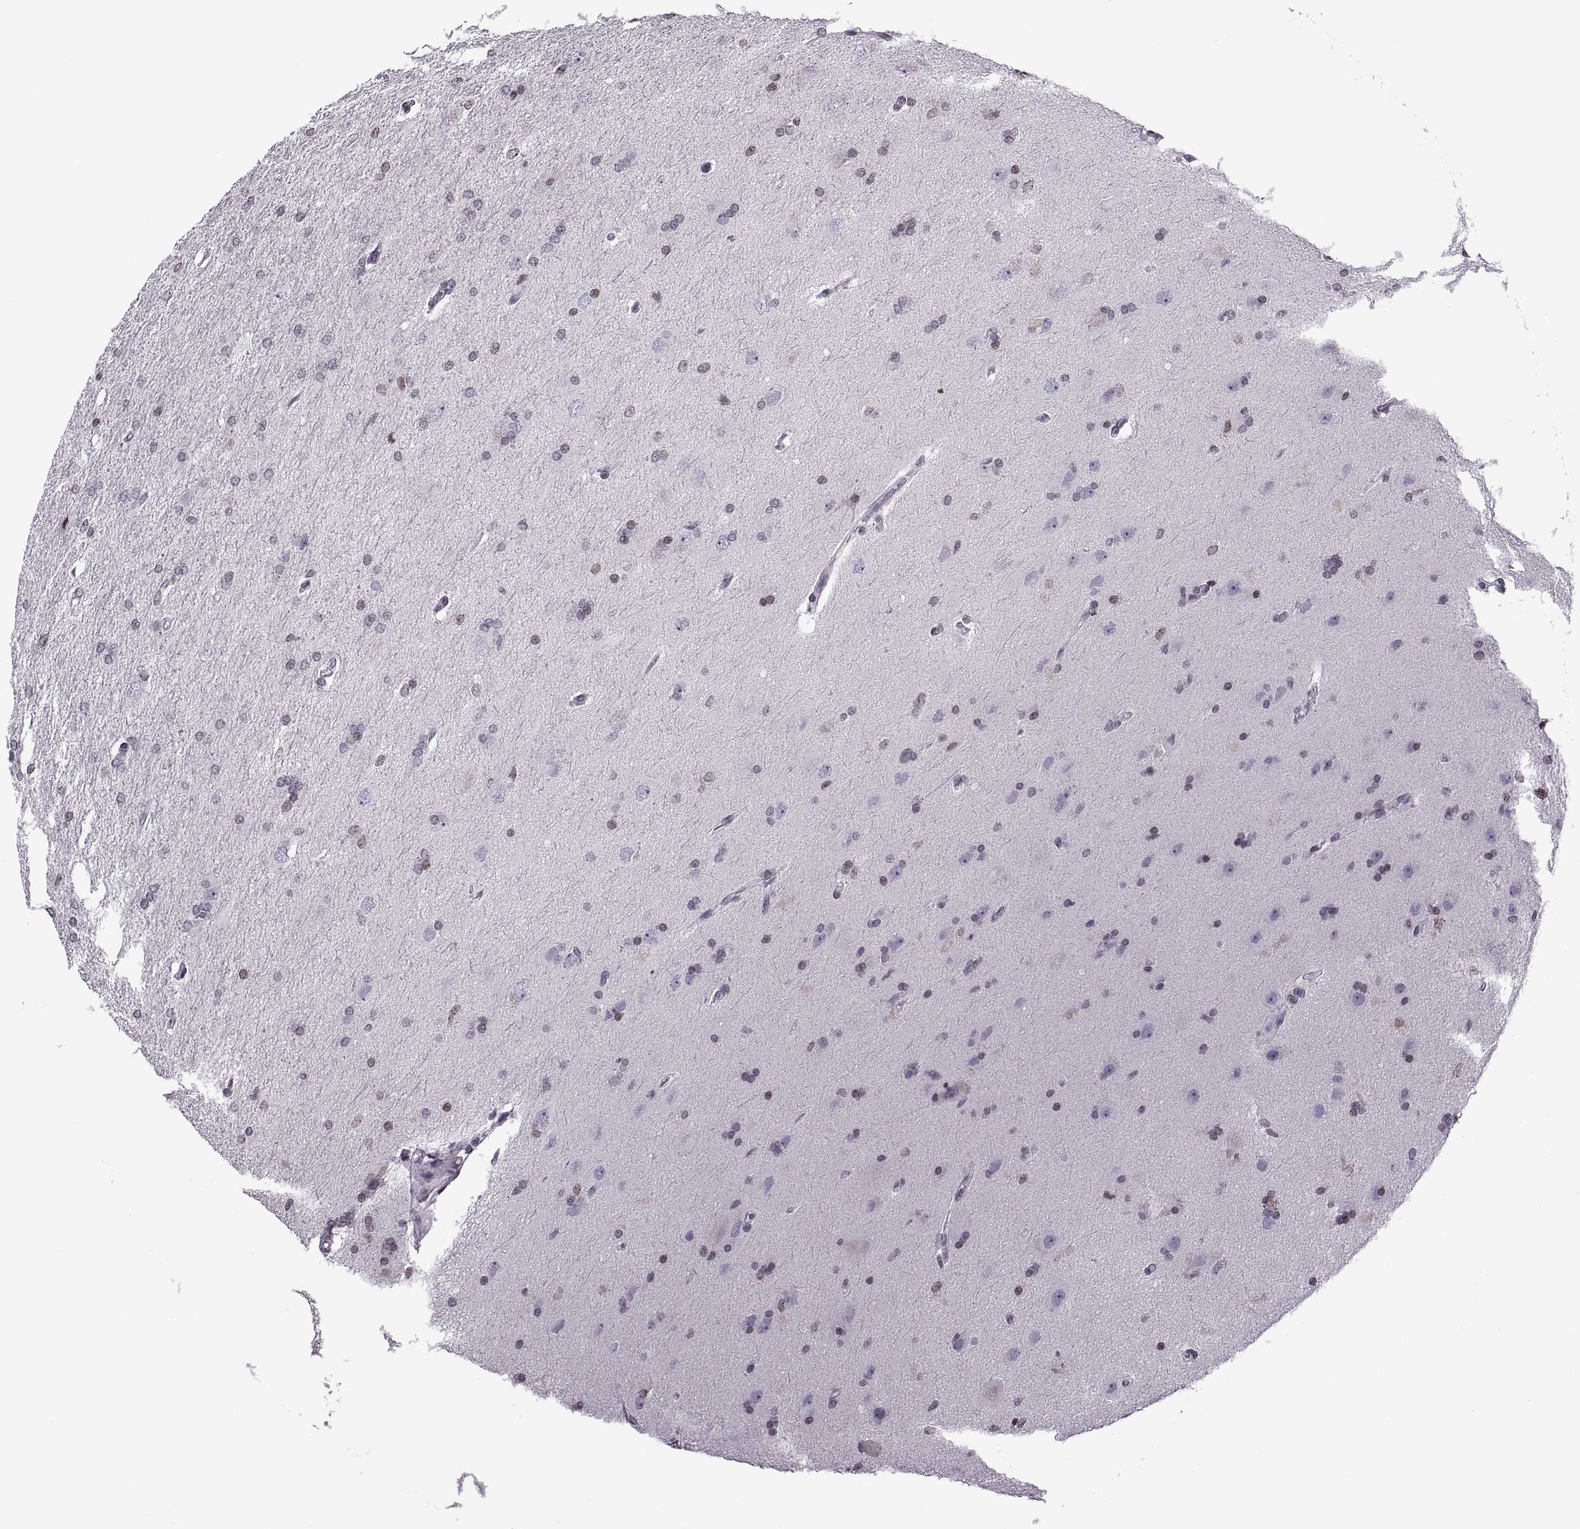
{"staining": {"intensity": "negative", "quantity": "none", "location": "none"}, "tissue": "glioma", "cell_type": "Tumor cells", "image_type": "cancer", "snomed": [{"axis": "morphology", "description": "Glioma, malignant, High grade"}, {"axis": "topography", "description": "Cerebral cortex"}], "caption": "Tumor cells are negative for protein expression in human glioma.", "gene": "H1-8", "patient": {"sex": "male", "age": 70}}